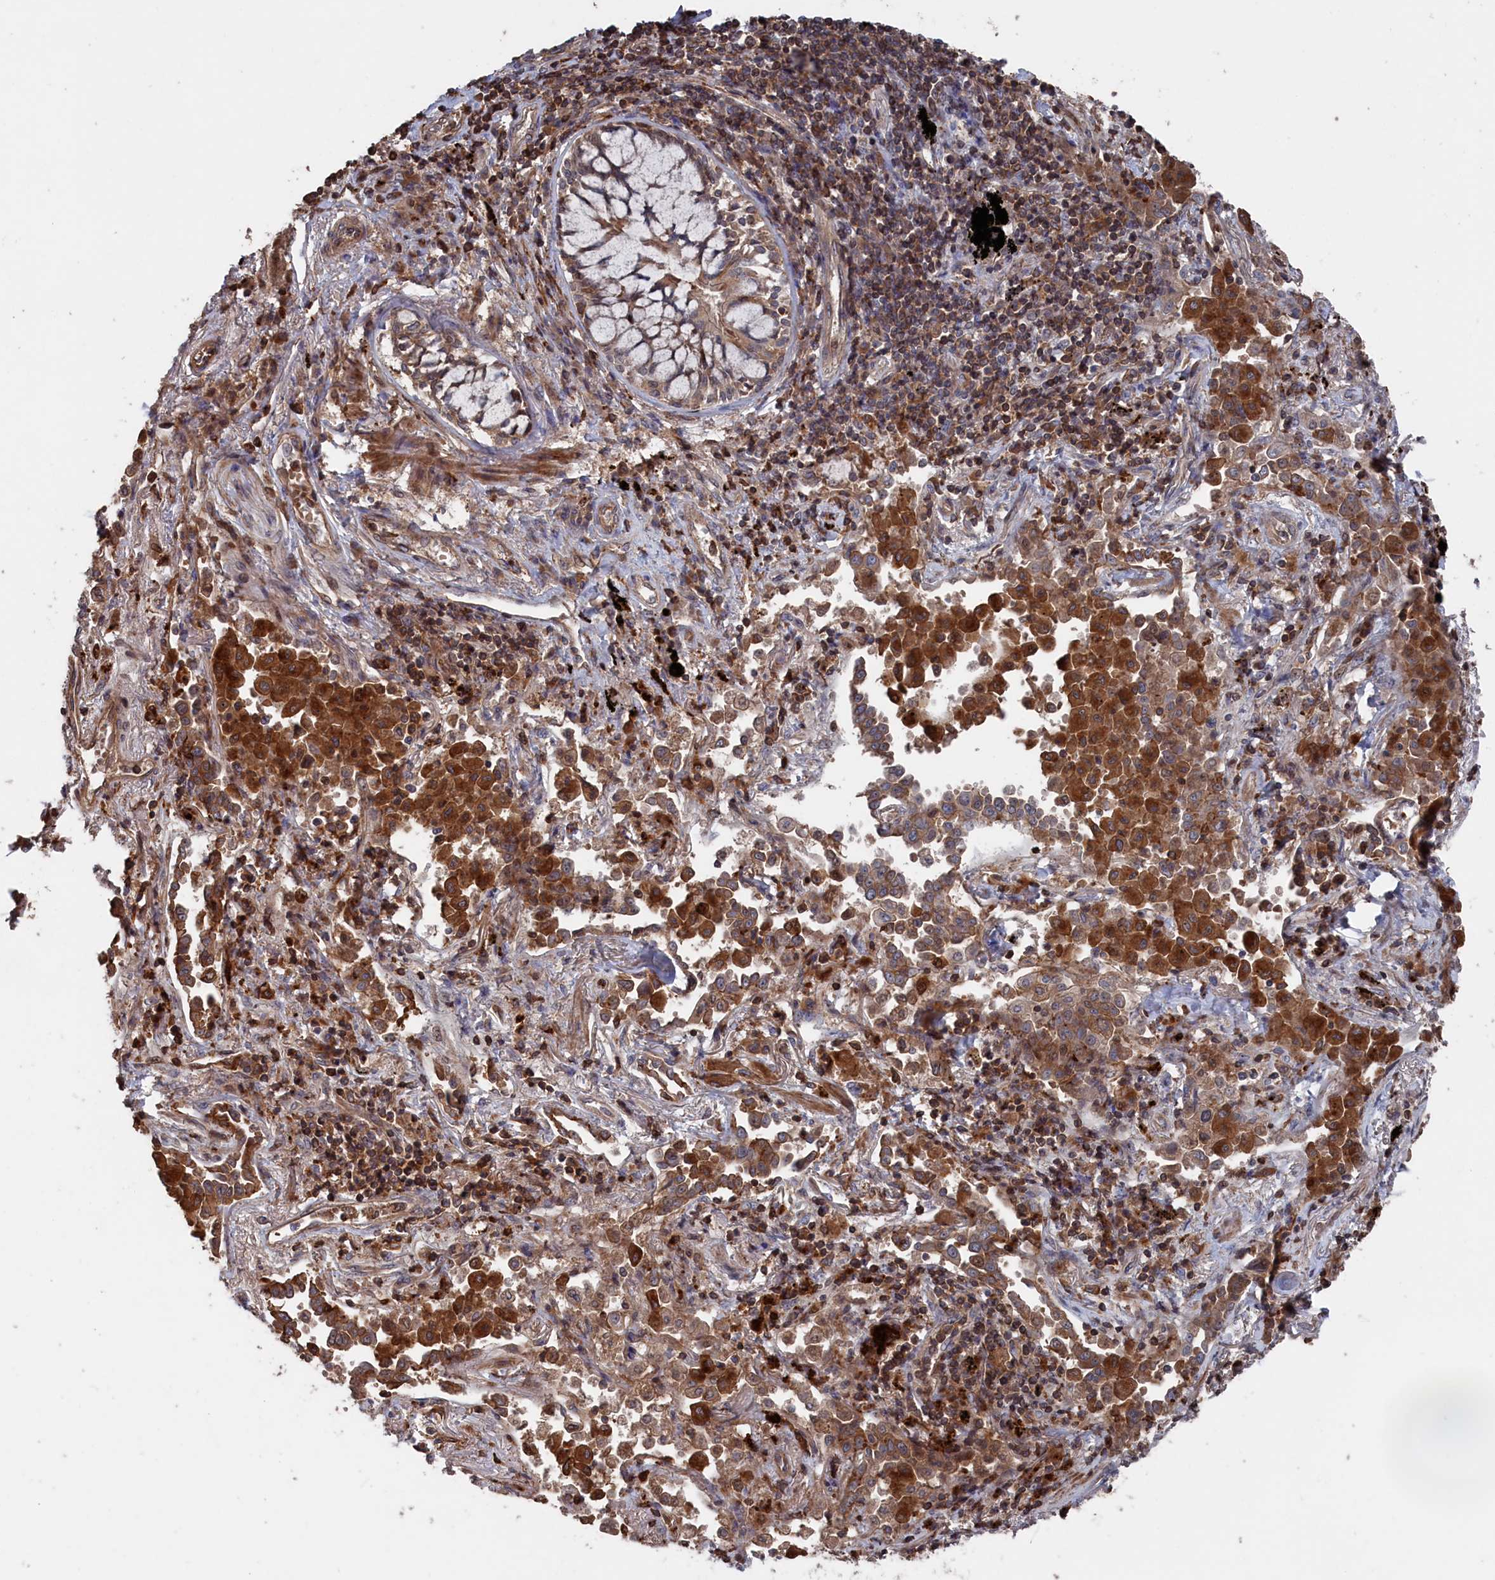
{"staining": {"intensity": "moderate", "quantity": ">75%", "location": "cytoplasmic/membranous"}, "tissue": "lung cancer", "cell_type": "Tumor cells", "image_type": "cancer", "snomed": [{"axis": "morphology", "description": "Adenocarcinoma, NOS"}, {"axis": "topography", "description": "Lung"}], "caption": "Adenocarcinoma (lung) stained with a protein marker displays moderate staining in tumor cells.", "gene": "PLA2G15", "patient": {"sex": "male", "age": 67}}